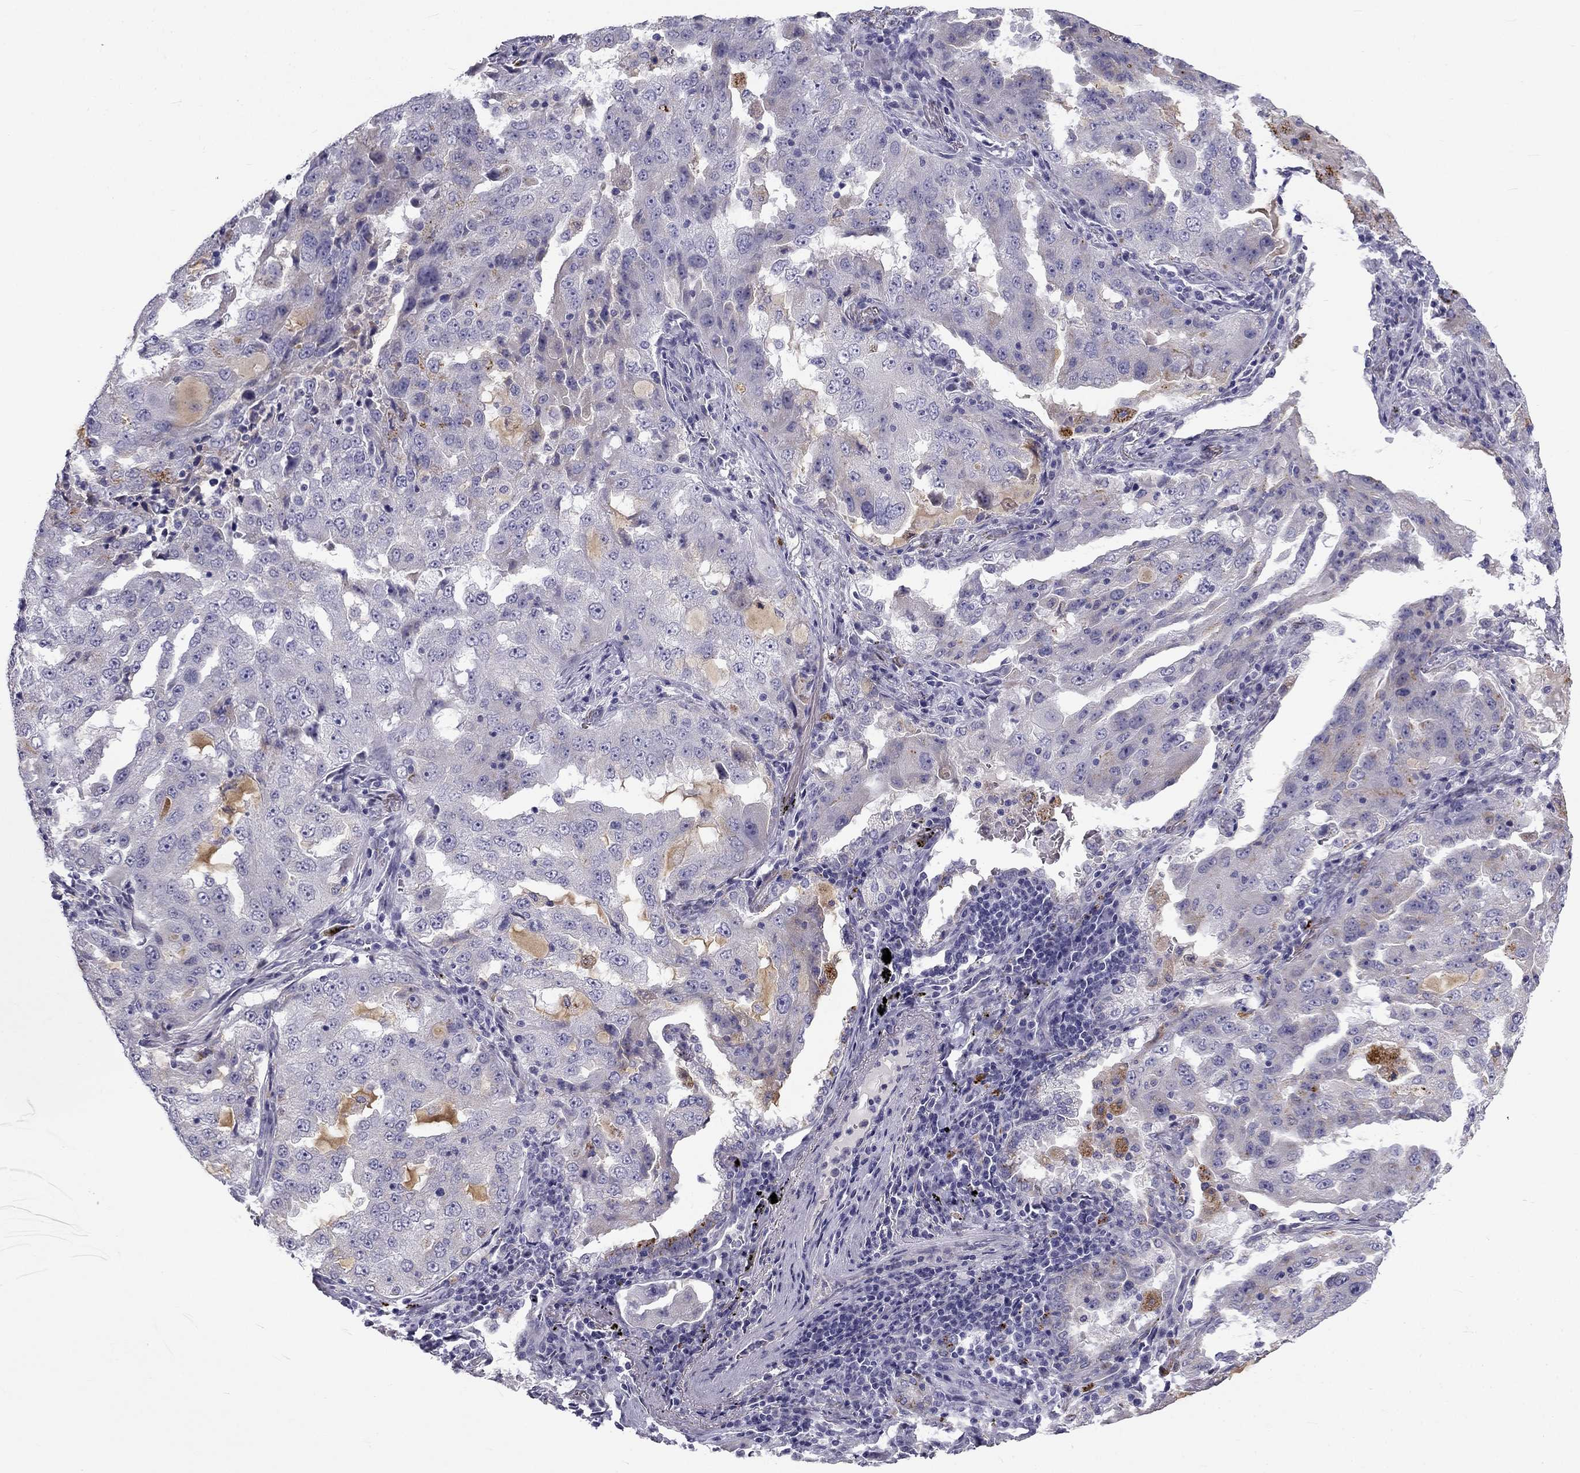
{"staining": {"intensity": "negative", "quantity": "none", "location": "none"}, "tissue": "lung cancer", "cell_type": "Tumor cells", "image_type": "cancer", "snomed": [{"axis": "morphology", "description": "Adenocarcinoma, NOS"}, {"axis": "topography", "description": "Lung"}], "caption": "Tumor cells show no significant positivity in lung cancer.", "gene": "CLPSL2", "patient": {"sex": "female", "age": 61}}